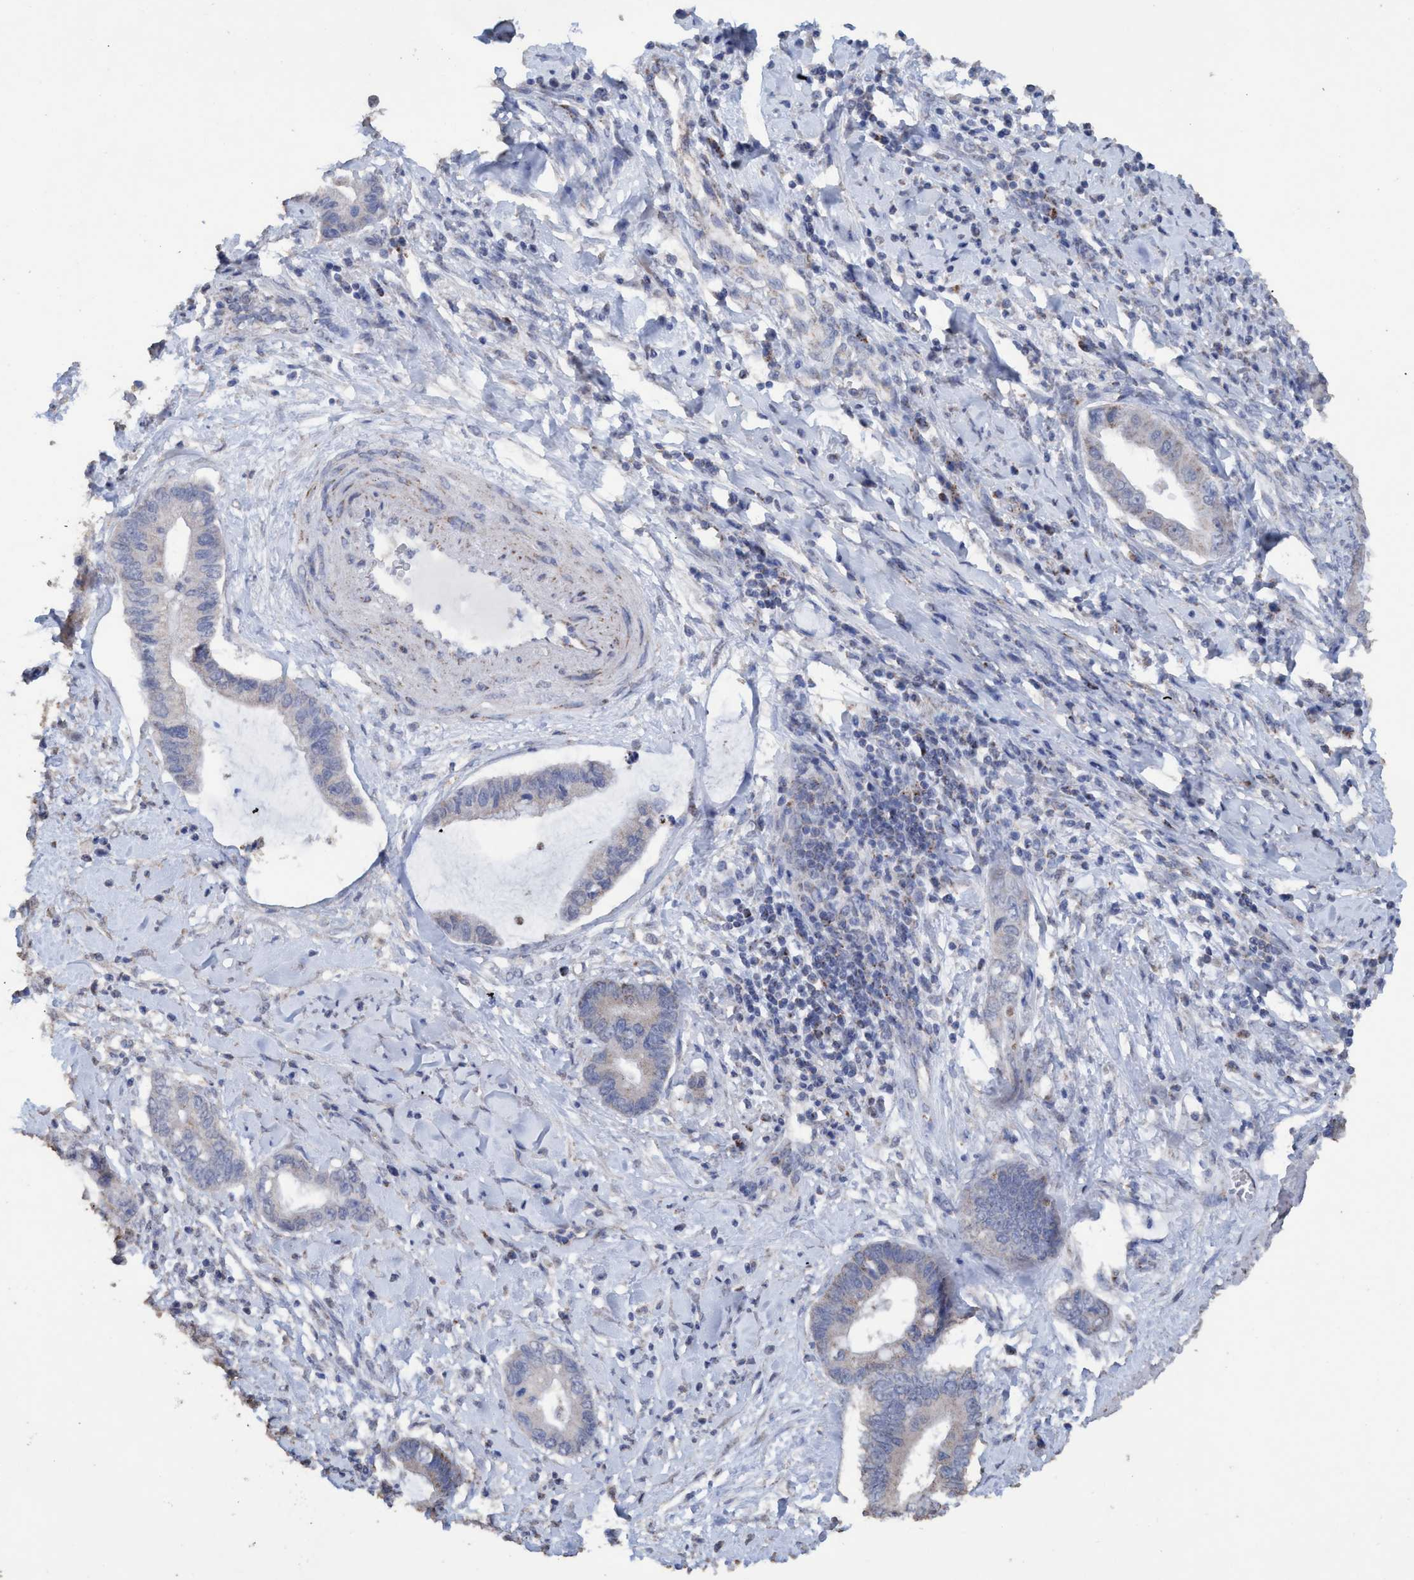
{"staining": {"intensity": "negative", "quantity": "none", "location": "none"}, "tissue": "cervical cancer", "cell_type": "Tumor cells", "image_type": "cancer", "snomed": [{"axis": "morphology", "description": "Adenocarcinoma, NOS"}, {"axis": "topography", "description": "Cervix"}], "caption": "Immunohistochemistry of cervical adenocarcinoma reveals no positivity in tumor cells.", "gene": "RSAD1", "patient": {"sex": "female", "age": 44}}